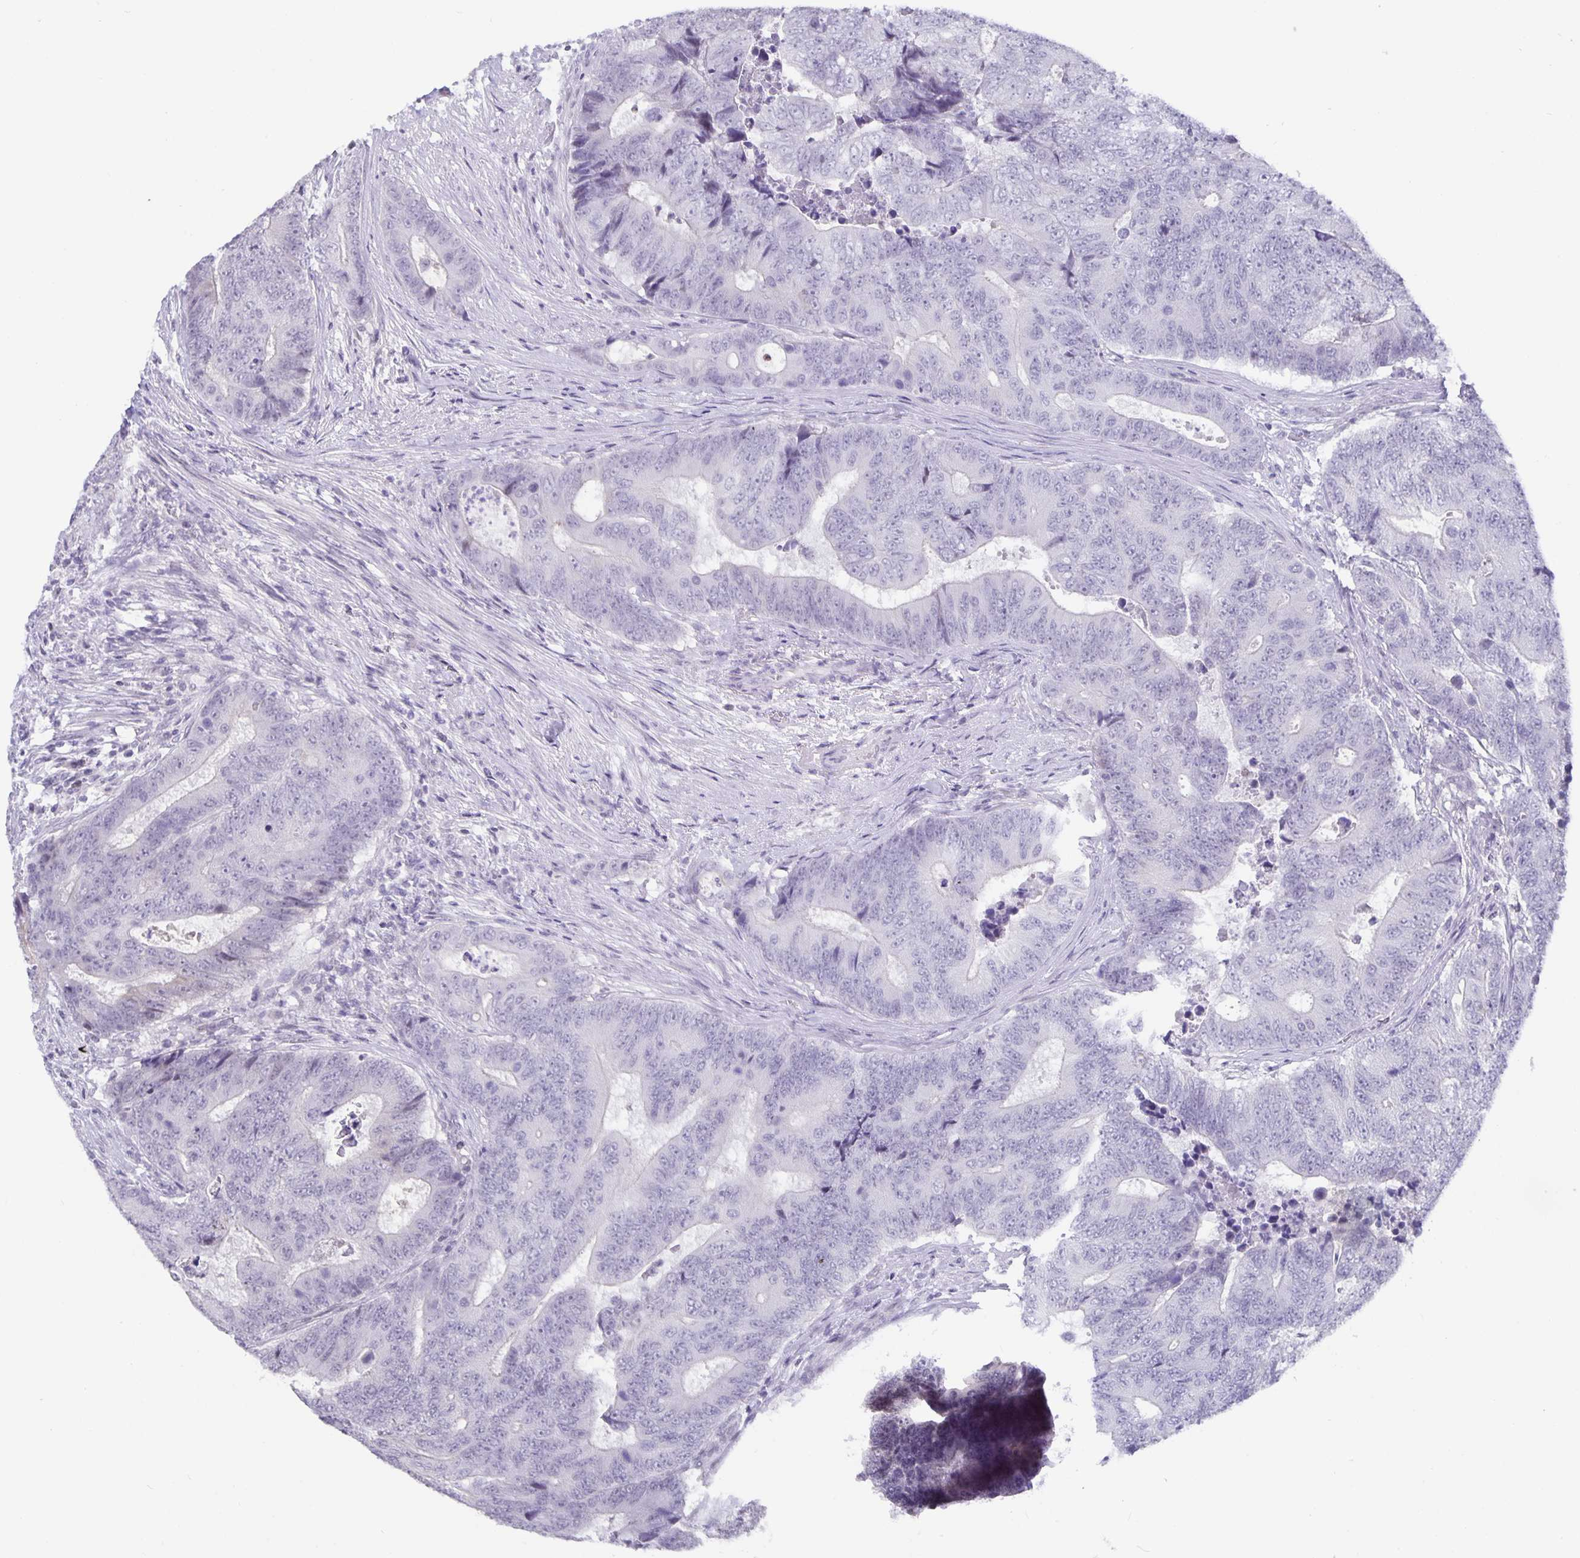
{"staining": {"intensity": "negative", "quantity": "none", "location": "none"}, "tissue": "colorectal cancer", "cell_type": "Tumor cells", "image_type": "cancer", "snomed": [{"axis": "morphology", "description": "Adenocarcinoma, NOS"}, {"axis": "topography", "description": "Colon"}], "caption": "Tumor cells show no significant staining in adenocarcinoma (colorectal).", "gene": "OLIG2", "patient": {"sex": "female", "age": 48}}